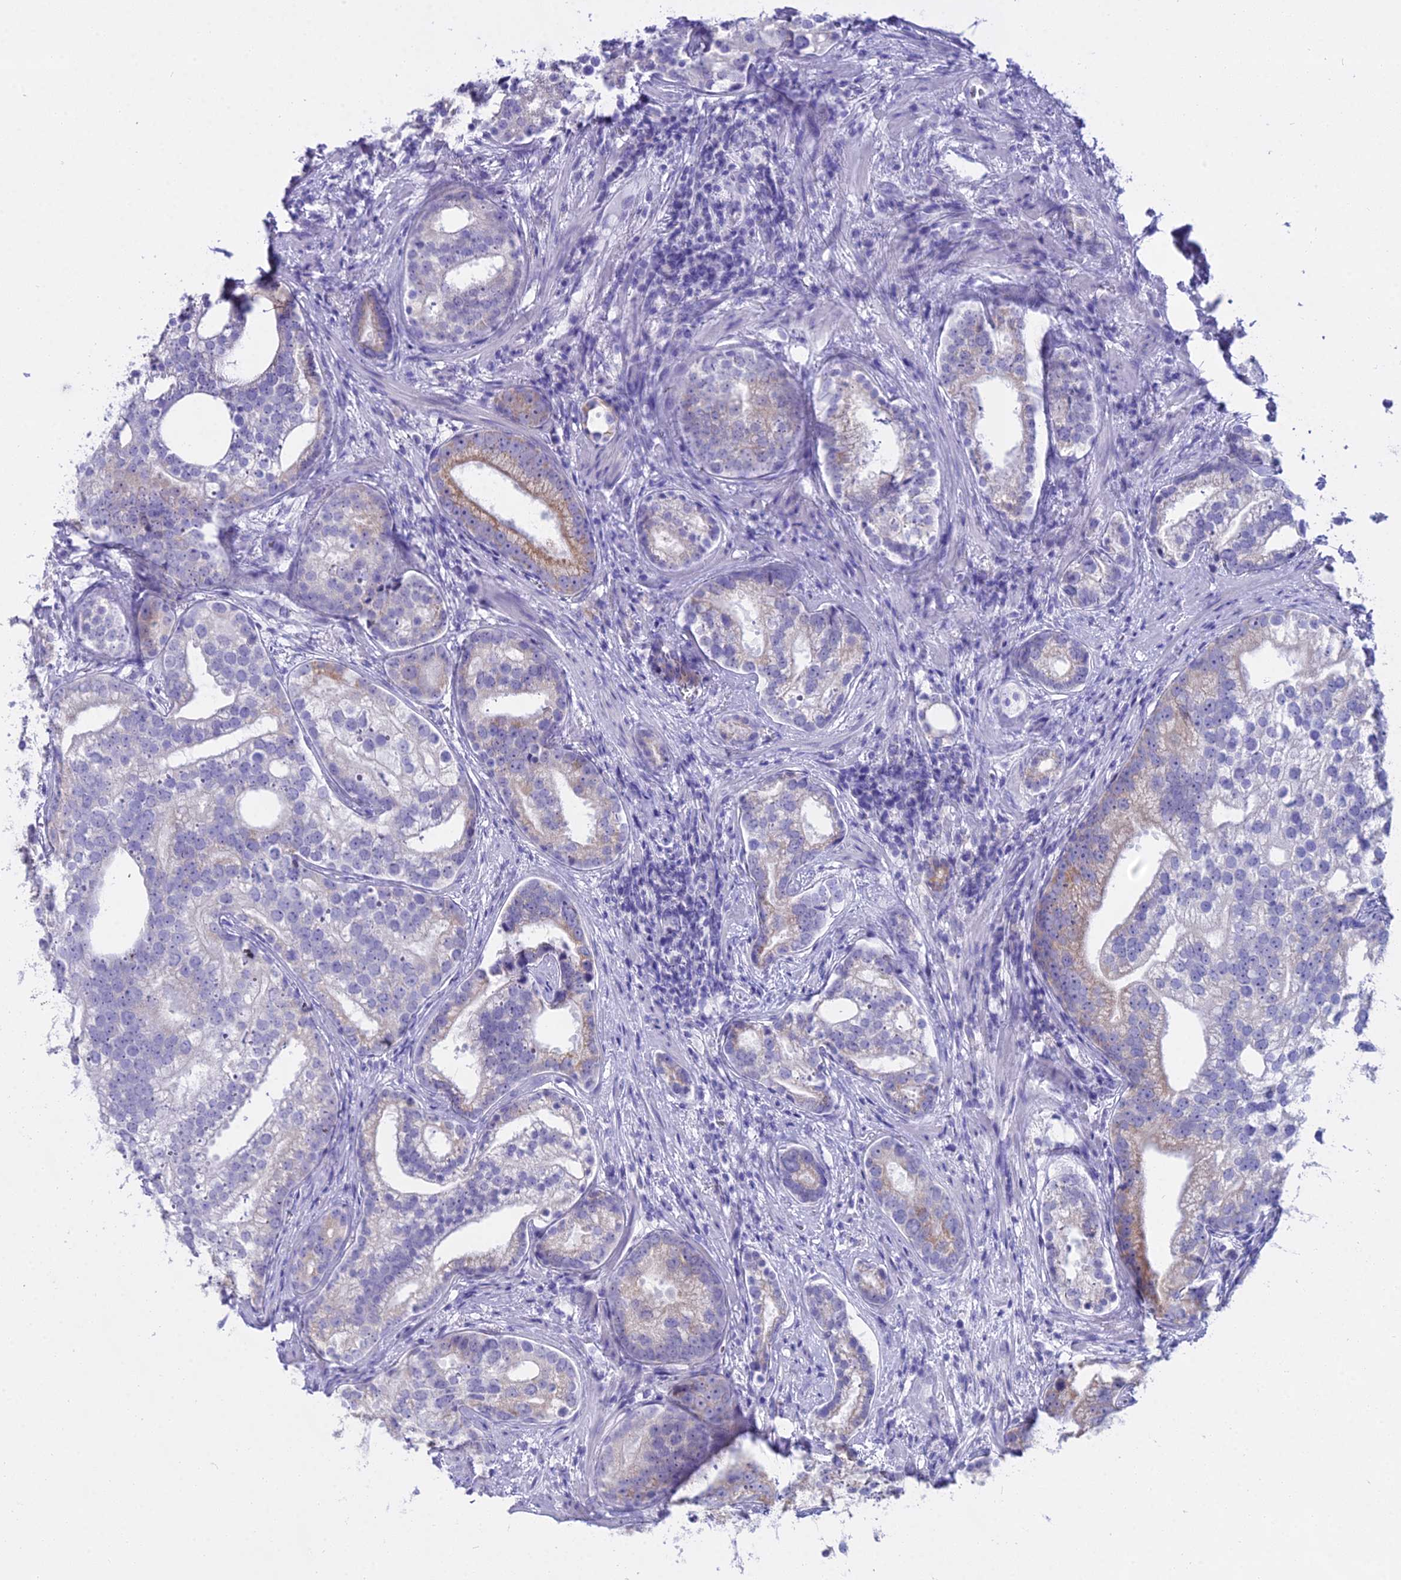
{"staining": {"intensity": "weak", "quantity": "<25%", "location": "cytoplasmic/membranous"}, "tissue": "prostate cancer", "cell_type": "Tumor cells", "image_type": "cancer", "snomed": [{"axis": "morphology", "description": "Adenocarcinoma, High grade"}, {"axis": "topography", "description": "Prostate"}], "caption": "DAB (3,3'-diaminobenzidine) immunohistochemical staining of adenocarcinoma (high-grade) (prostate) demonstrates no significant staining in tumor cells.", "gene": "CGB2", "patient": {"sex": "male", "age": 75}}